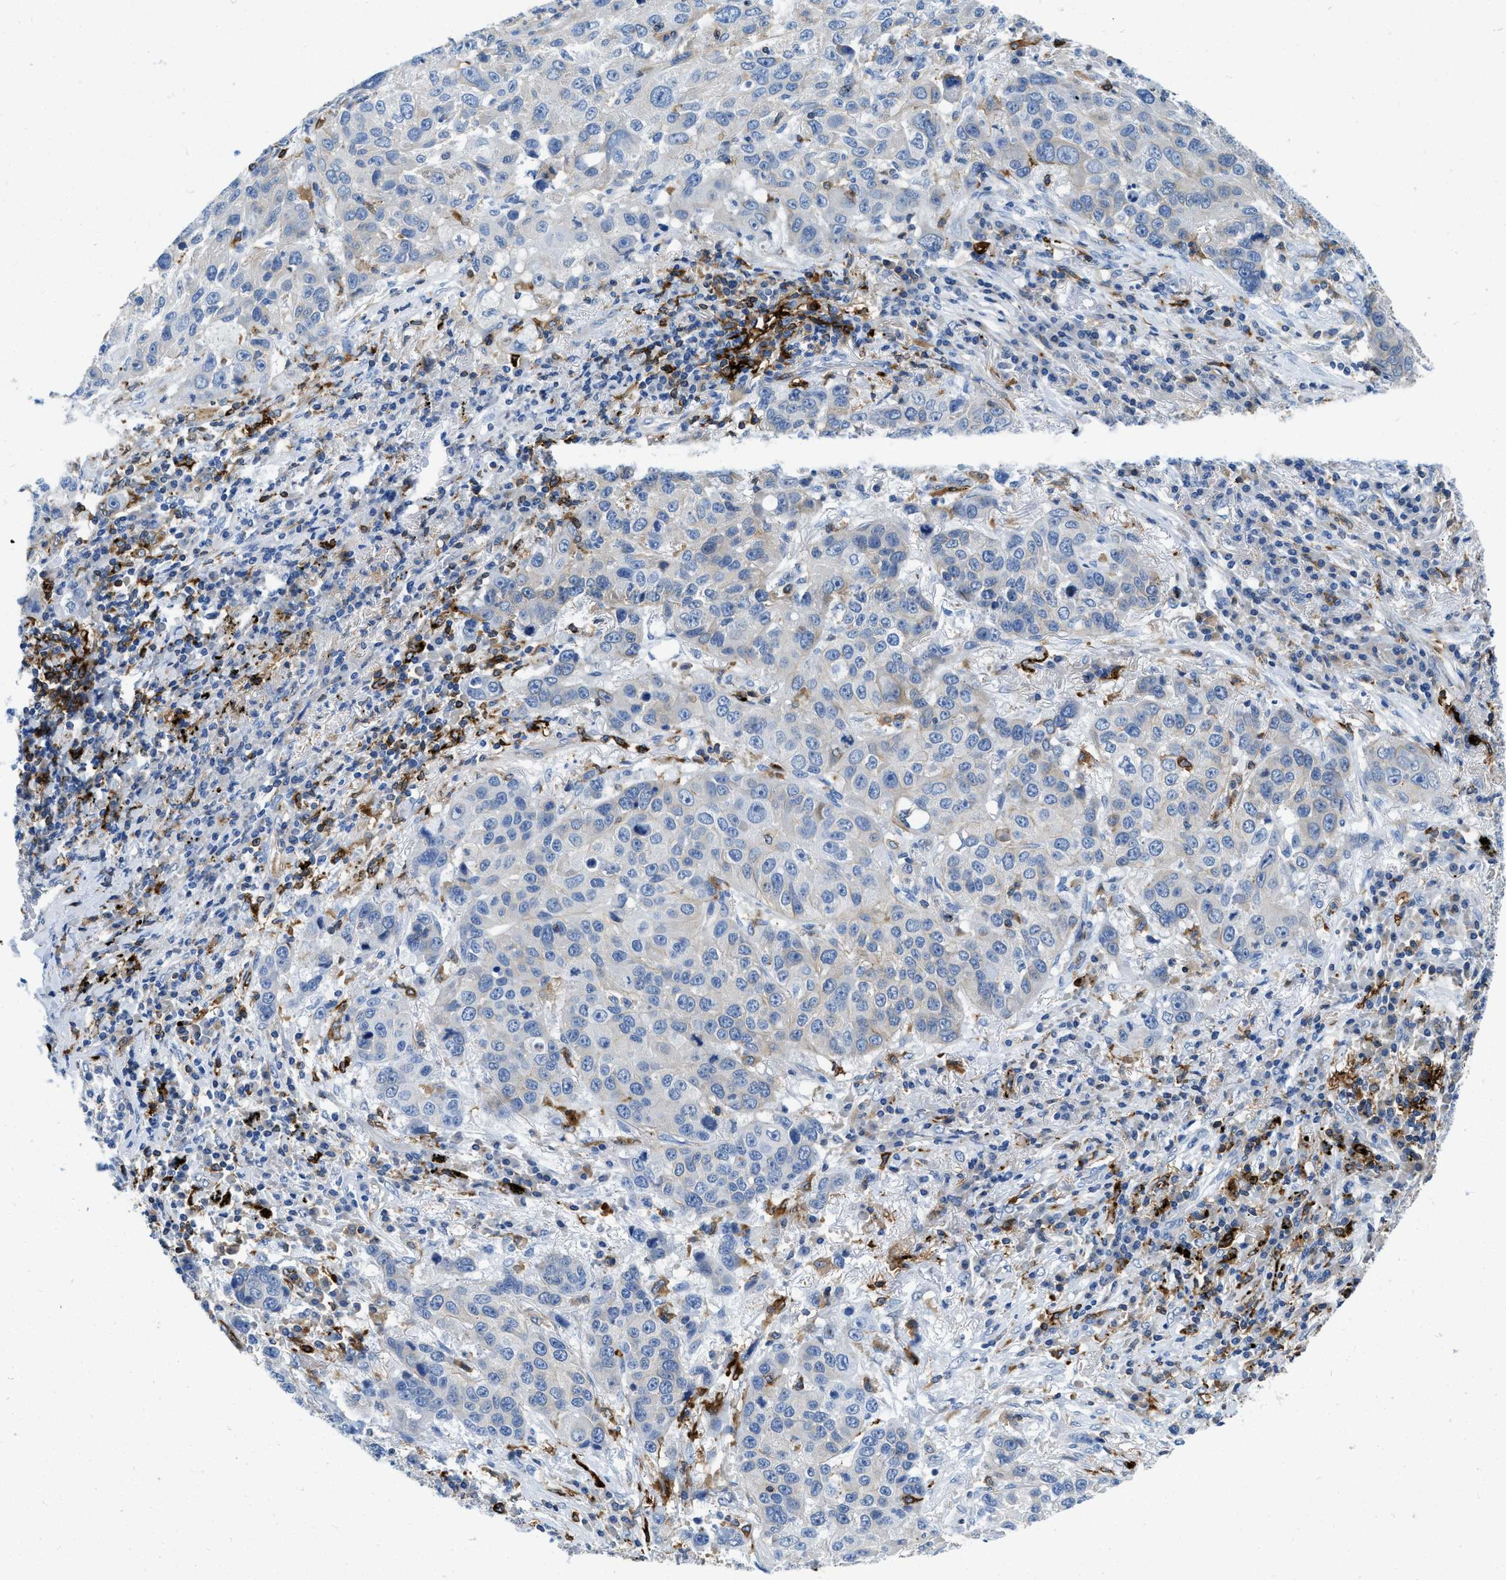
{"staining": {"intensity": "weak", "quantity": "<25%", "location": "cytoplasmic/membranous"}, "tissue": "lung cancer", "cell_type": "Tumor cells", "image_type": "cancer", "snomed": [{"axis": "morphology", "description": "Squamous cell carcinoma, NOS"}, {"axis": "topography", "description": "Lung"}], "caption": "The immunohistochemistry (IHC) micrograph has no significant staining in tumor cells of lung cancer tissue.", "gene": "CD226", "patient": {"sex": "male", "age": 57}}